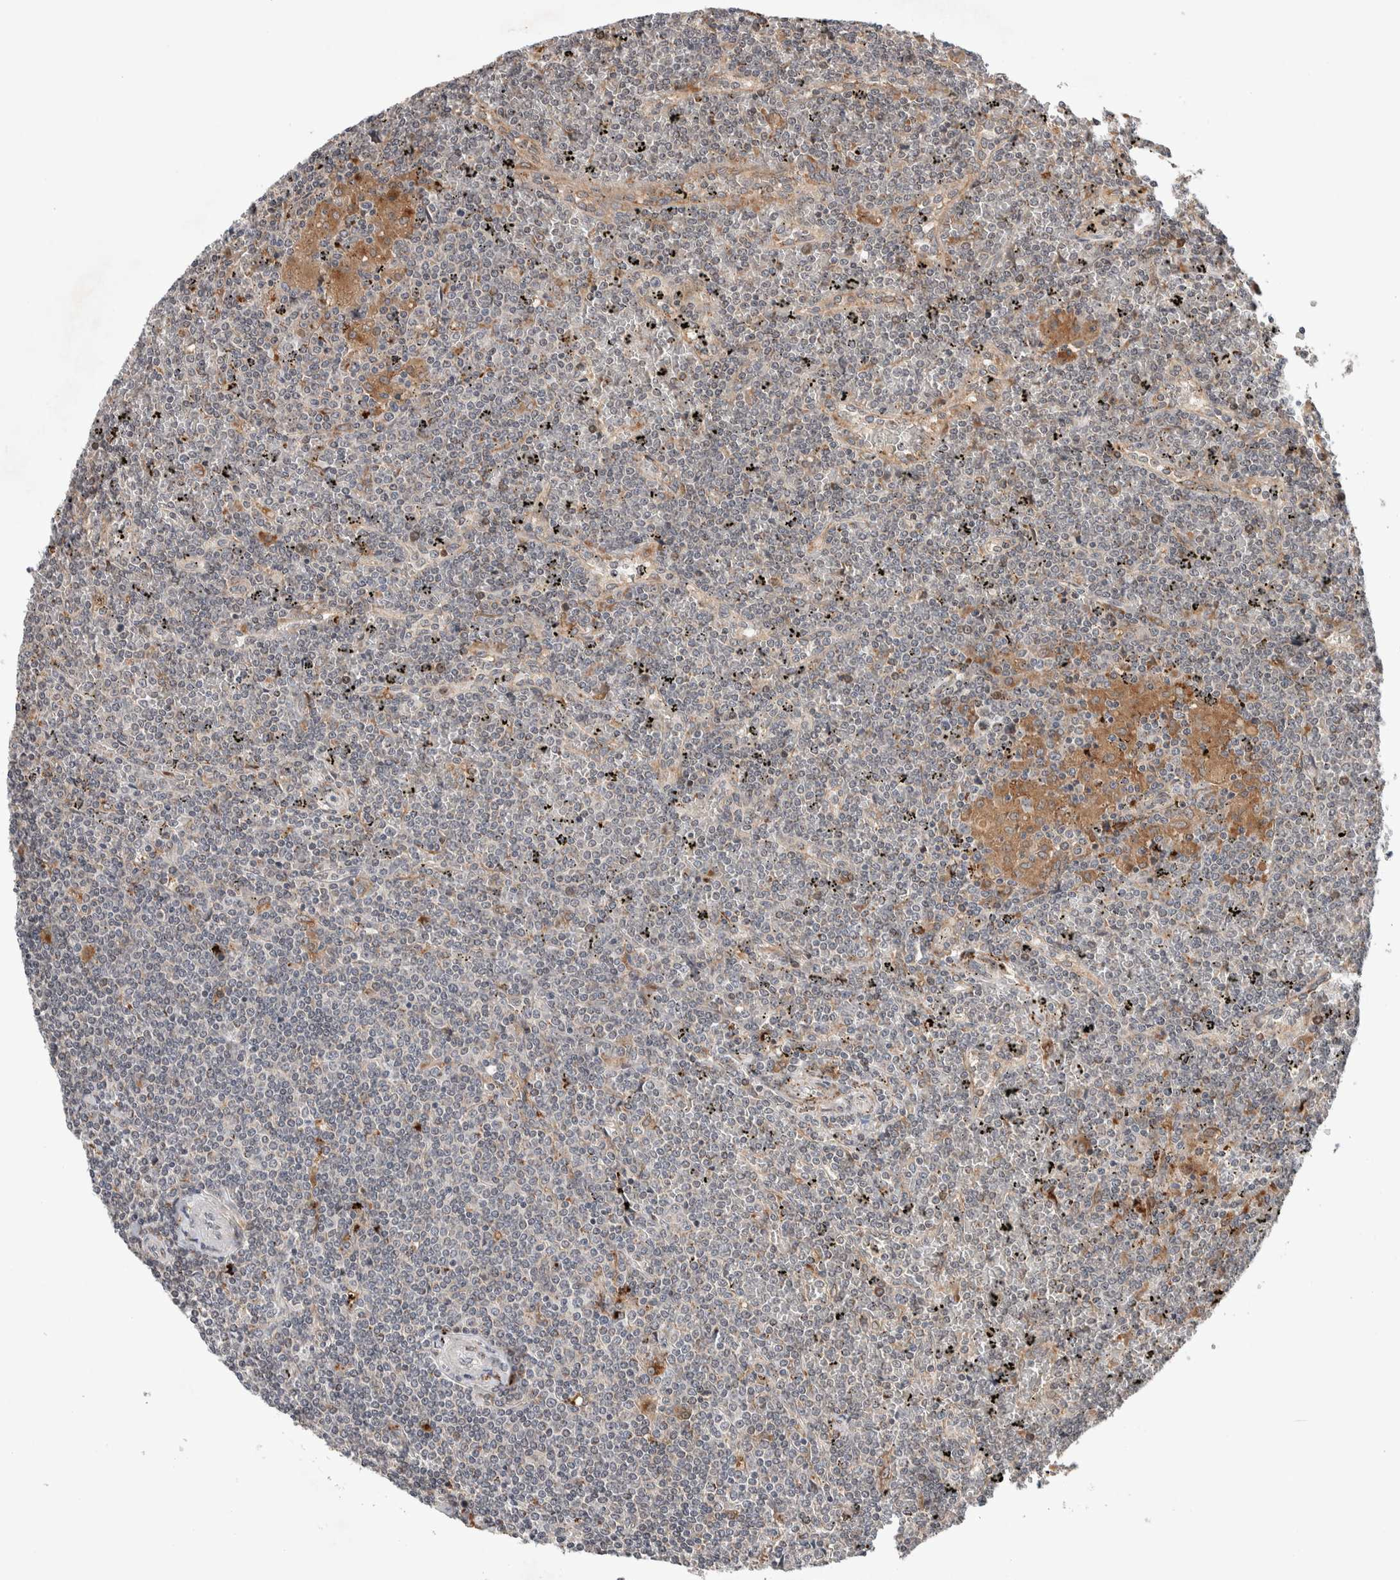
{"staining": {"intensity": "negative", "quantity": "none", "location": "none"}, "tissue": "lymphoma", "cell_type": "Tumor cells", "image_type": "cancer", "snomed": [{"axis": "morphology", "description": "Malignant lymphoma, non-Hodgkin's type, Low grade"}, {"axis": "topography", "description": "Spleen"}], "caption": "A high-resolution image shows immunohistochemistry (IHC) staining of malignant lymphoma, non-Hodgkin's type (low-grade), which reveals no significant staining in tumor cells. The staining is performed using DAB (3,3'-diaminobenzidine) brown chromogen with nuclei counter-stained in using hematoxylin.", "gene": "KCNK1", "patient": {"sex": "female", "age": 19}}